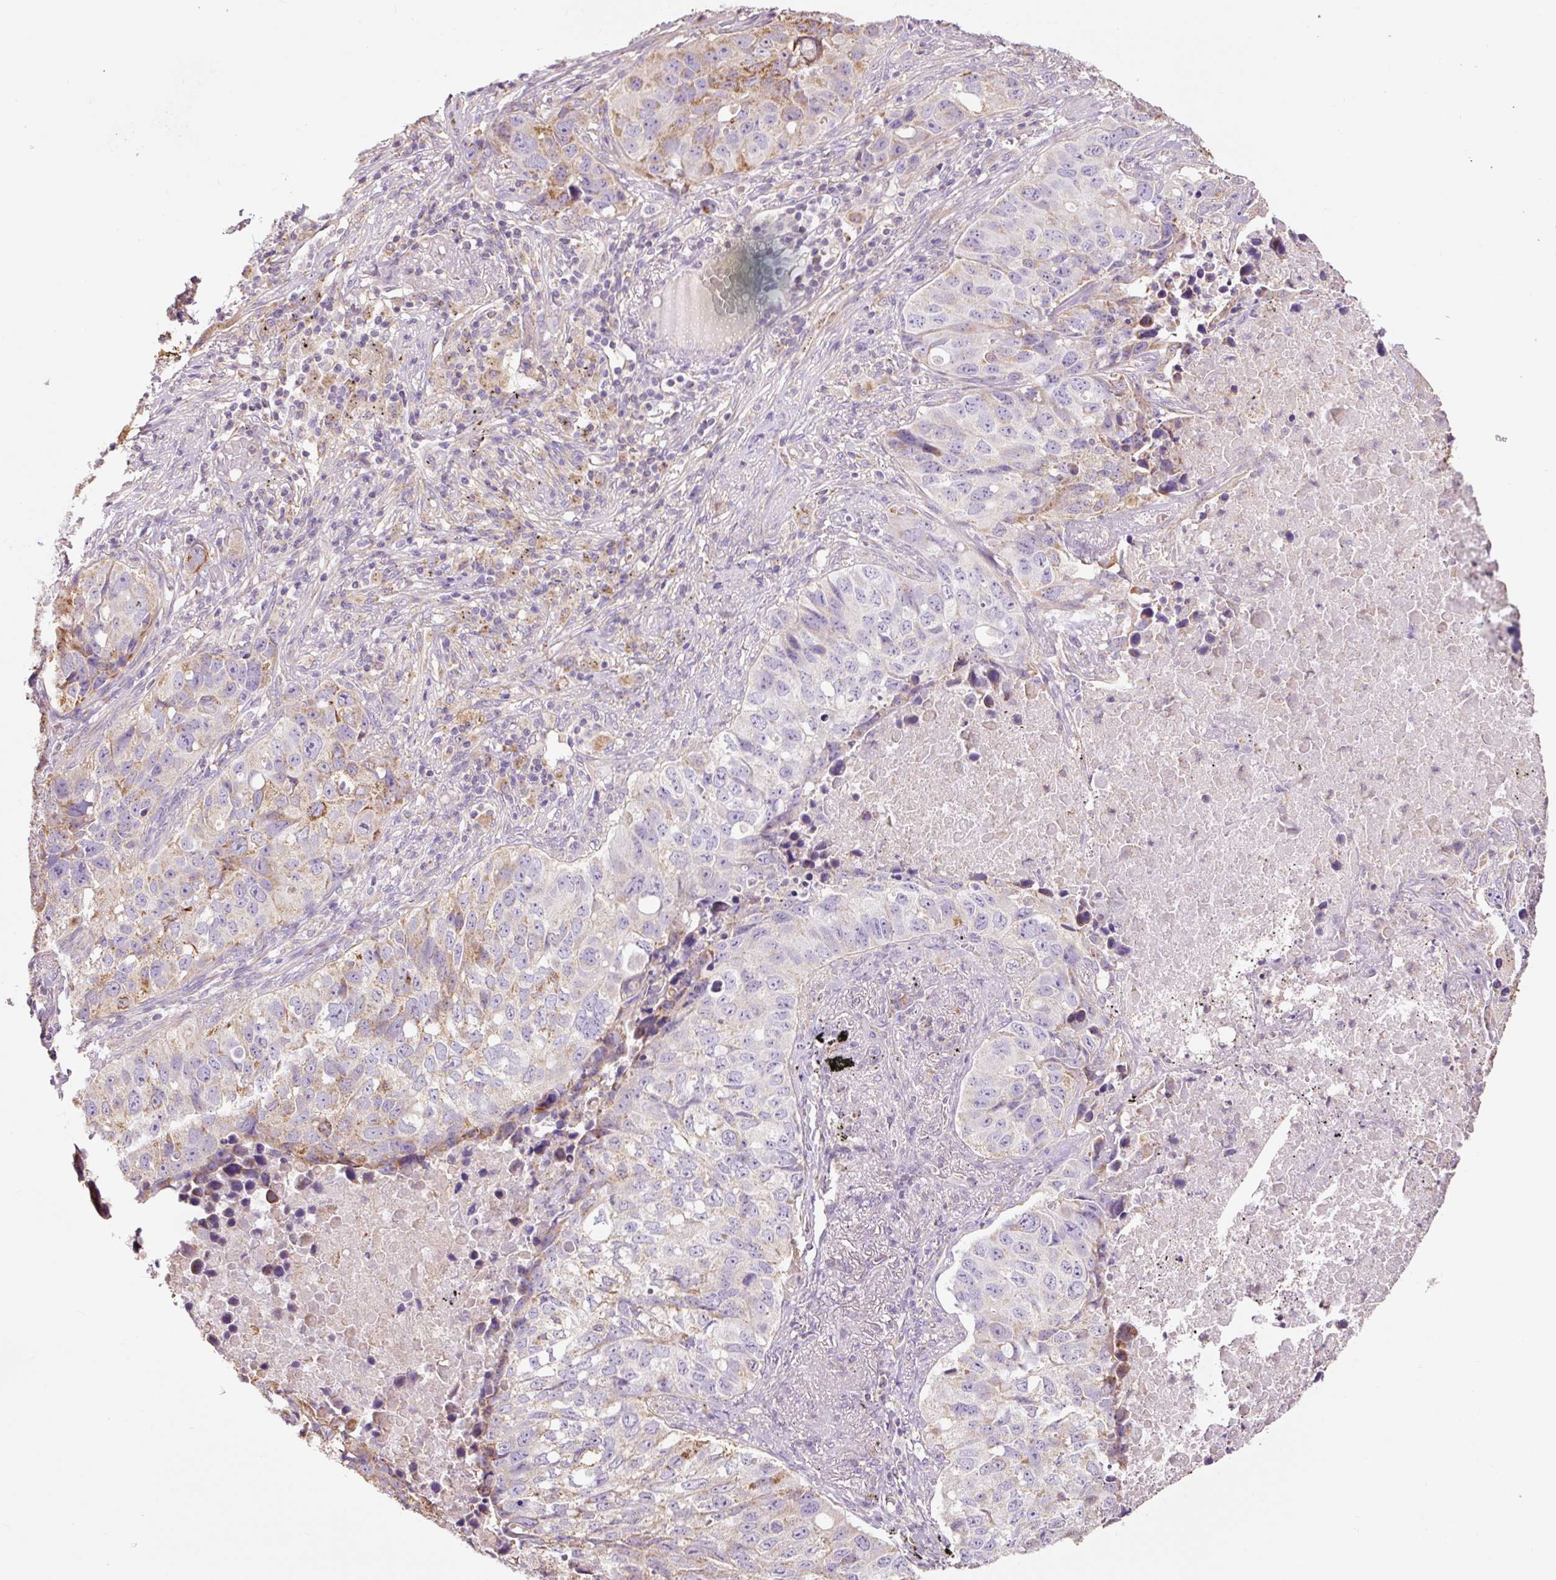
{"staining": {"intensity": "moderate", "quantity": "<25%", "location": "cytoplasmic/membranous"}, "tissue": "lung cancer", "cell_type": "Tumor cells", "image_type": "cancer", "snomed": [{"axis": "morphology", "description": "Squamous cell carcinoma, NOS"}, {"axis": "topography", "description": "Lung"}], "caption": "IHC of human squamous cell carcinoma (lung) exhibits low levels of moderate cytoplasmic/membranous expression in about <25% of tumor cells.", "gene": "PRDX5", "patient": {"sex": "male", "age": 60}}